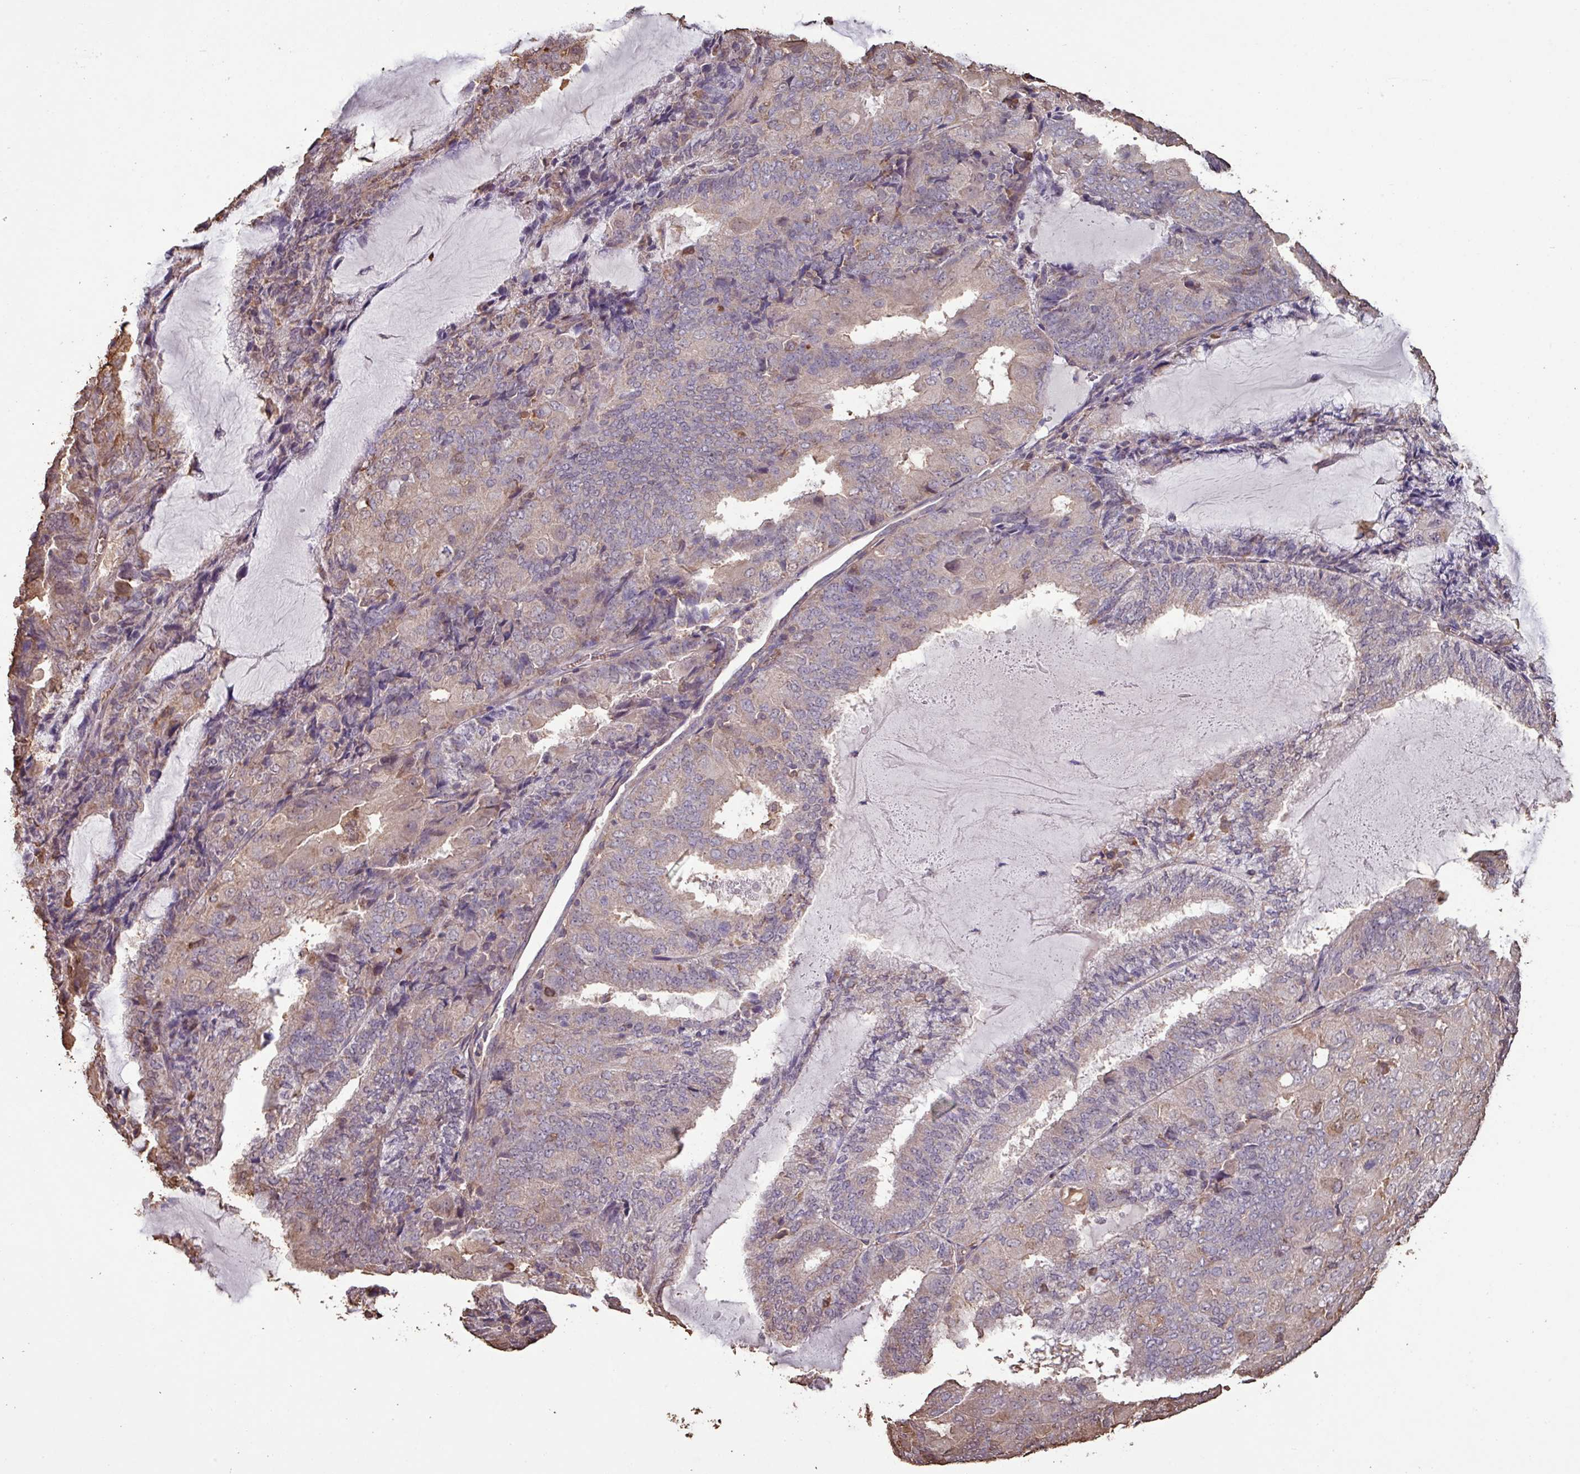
{"staining": {"intensity": "weak", "quantity": "25%-75%", "location": "cytoplasmic/membranous"}, "tissue": "endometrial cancer", "cell_type": "Tumor cells", "image_type": "cancer", "snomed": [{"axis": "morphology", "description": "Adenocarcinoma, NOS"}, {"axis": "topography", "description": "Endometrium"}], "caption": "The immunohistochemical stain labels weak cytoplasmic/membranous staining in tumor cells of endometrial cancer tissue.", "gene": "CAMK2B", "patient": {"sex": "female", "age": 81}}